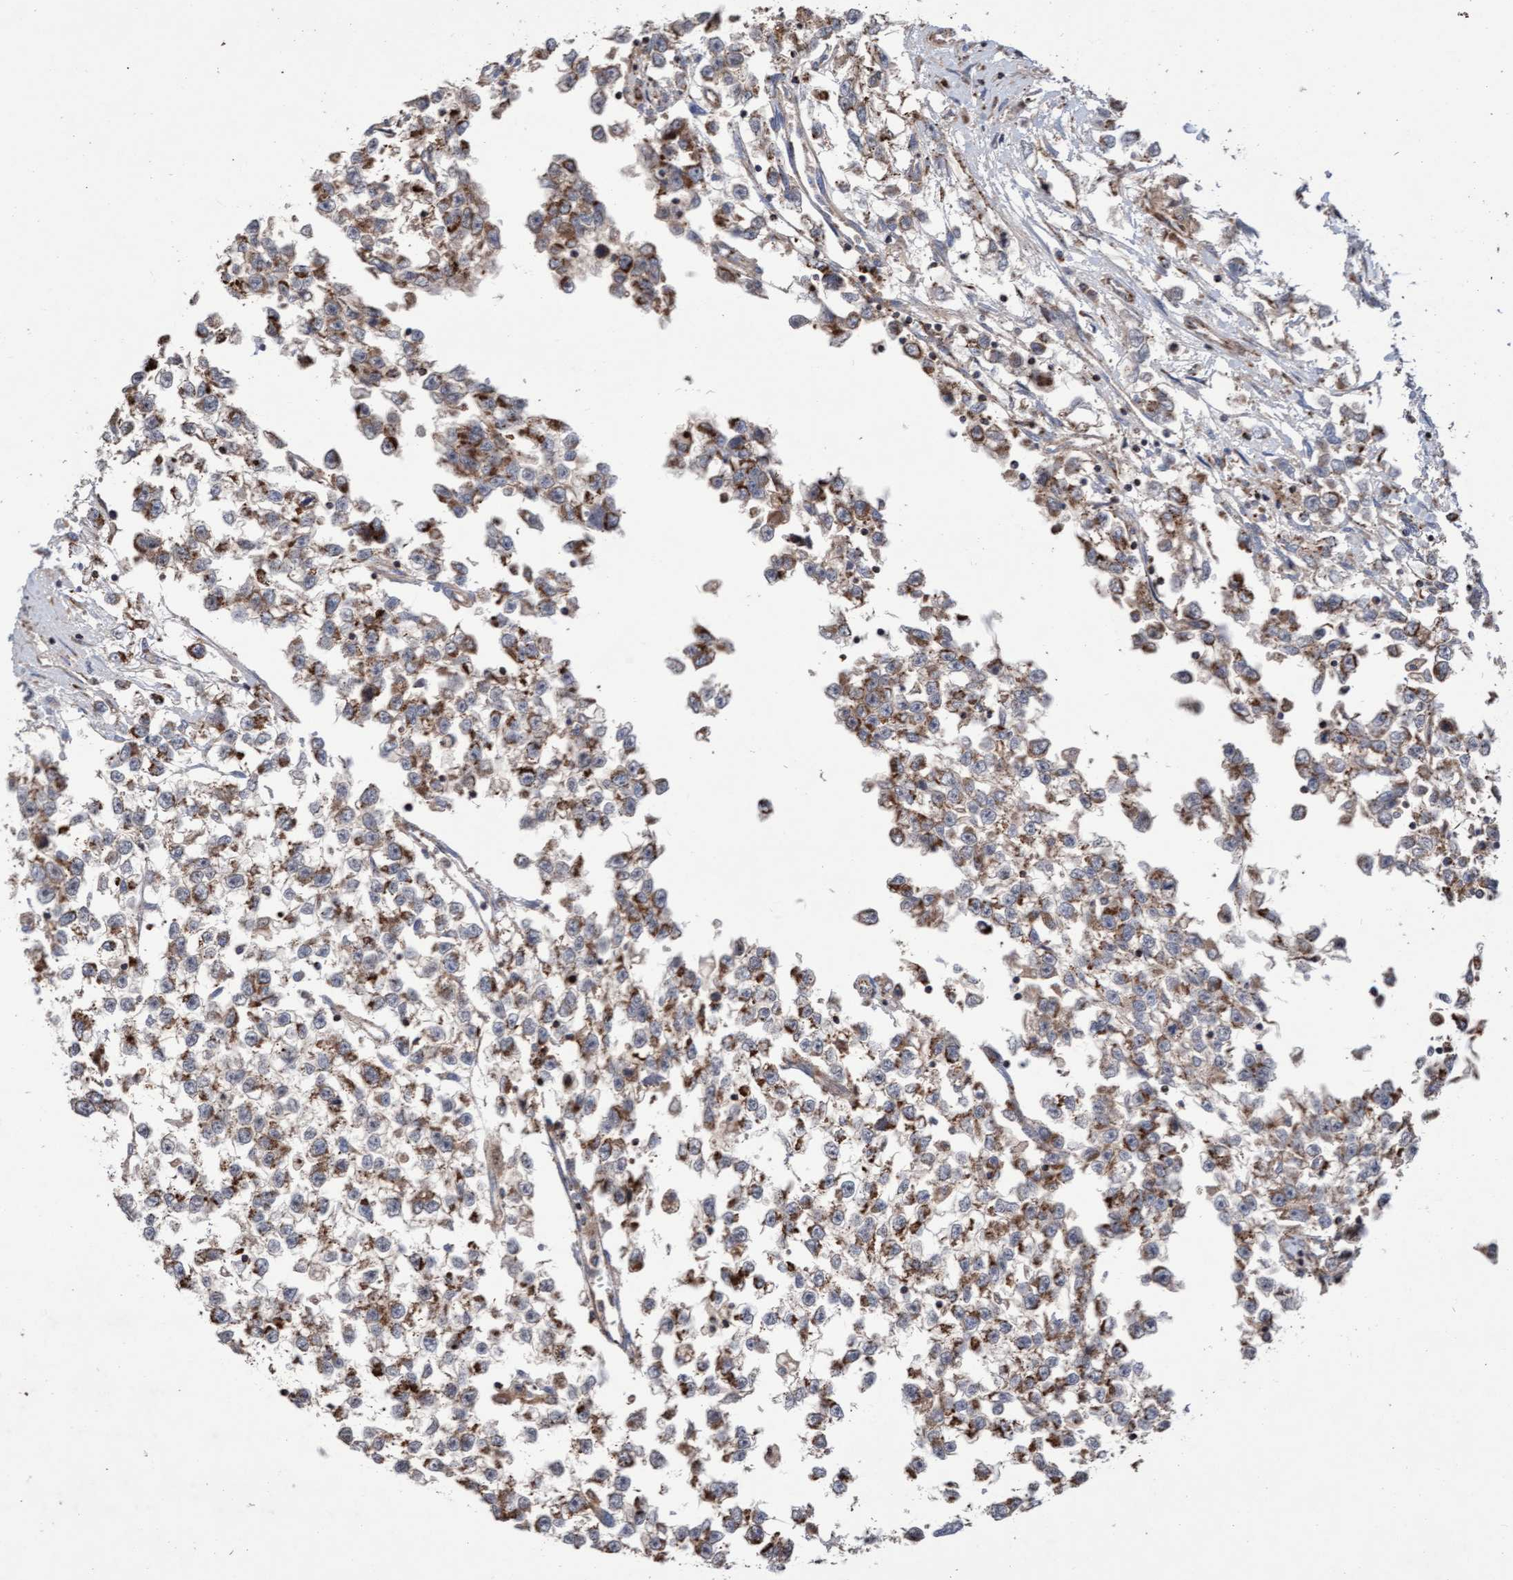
{"staining": {"intensity": "moderate", "quantity": "25%-75%", "location": "cytoplasmic/membranous"}, "tissue": "testis cancer", "cell_type": "Tumor cells", "image_type": "cancer", "snomed": [{"axis": "morphology", "description": "Seminoma, NOS"}, {"axis": "morphology", "description": "Carcinoma, Embryonal, NOS"}, {"axis": "topography", "description": "Testis"}], "caption": "Protein staining of testis embryonal carcinoma tissue exhibits moderate cytoplasmic/membranous staining in approximately 25%-75% of tumor cells. The staining is performed using DAB brown chromogen to label protein expression. The nuclei are counter-stained blue using hematoxylin.", "gene": "PECR", "patient": {"sex": "male", "age": 51}}